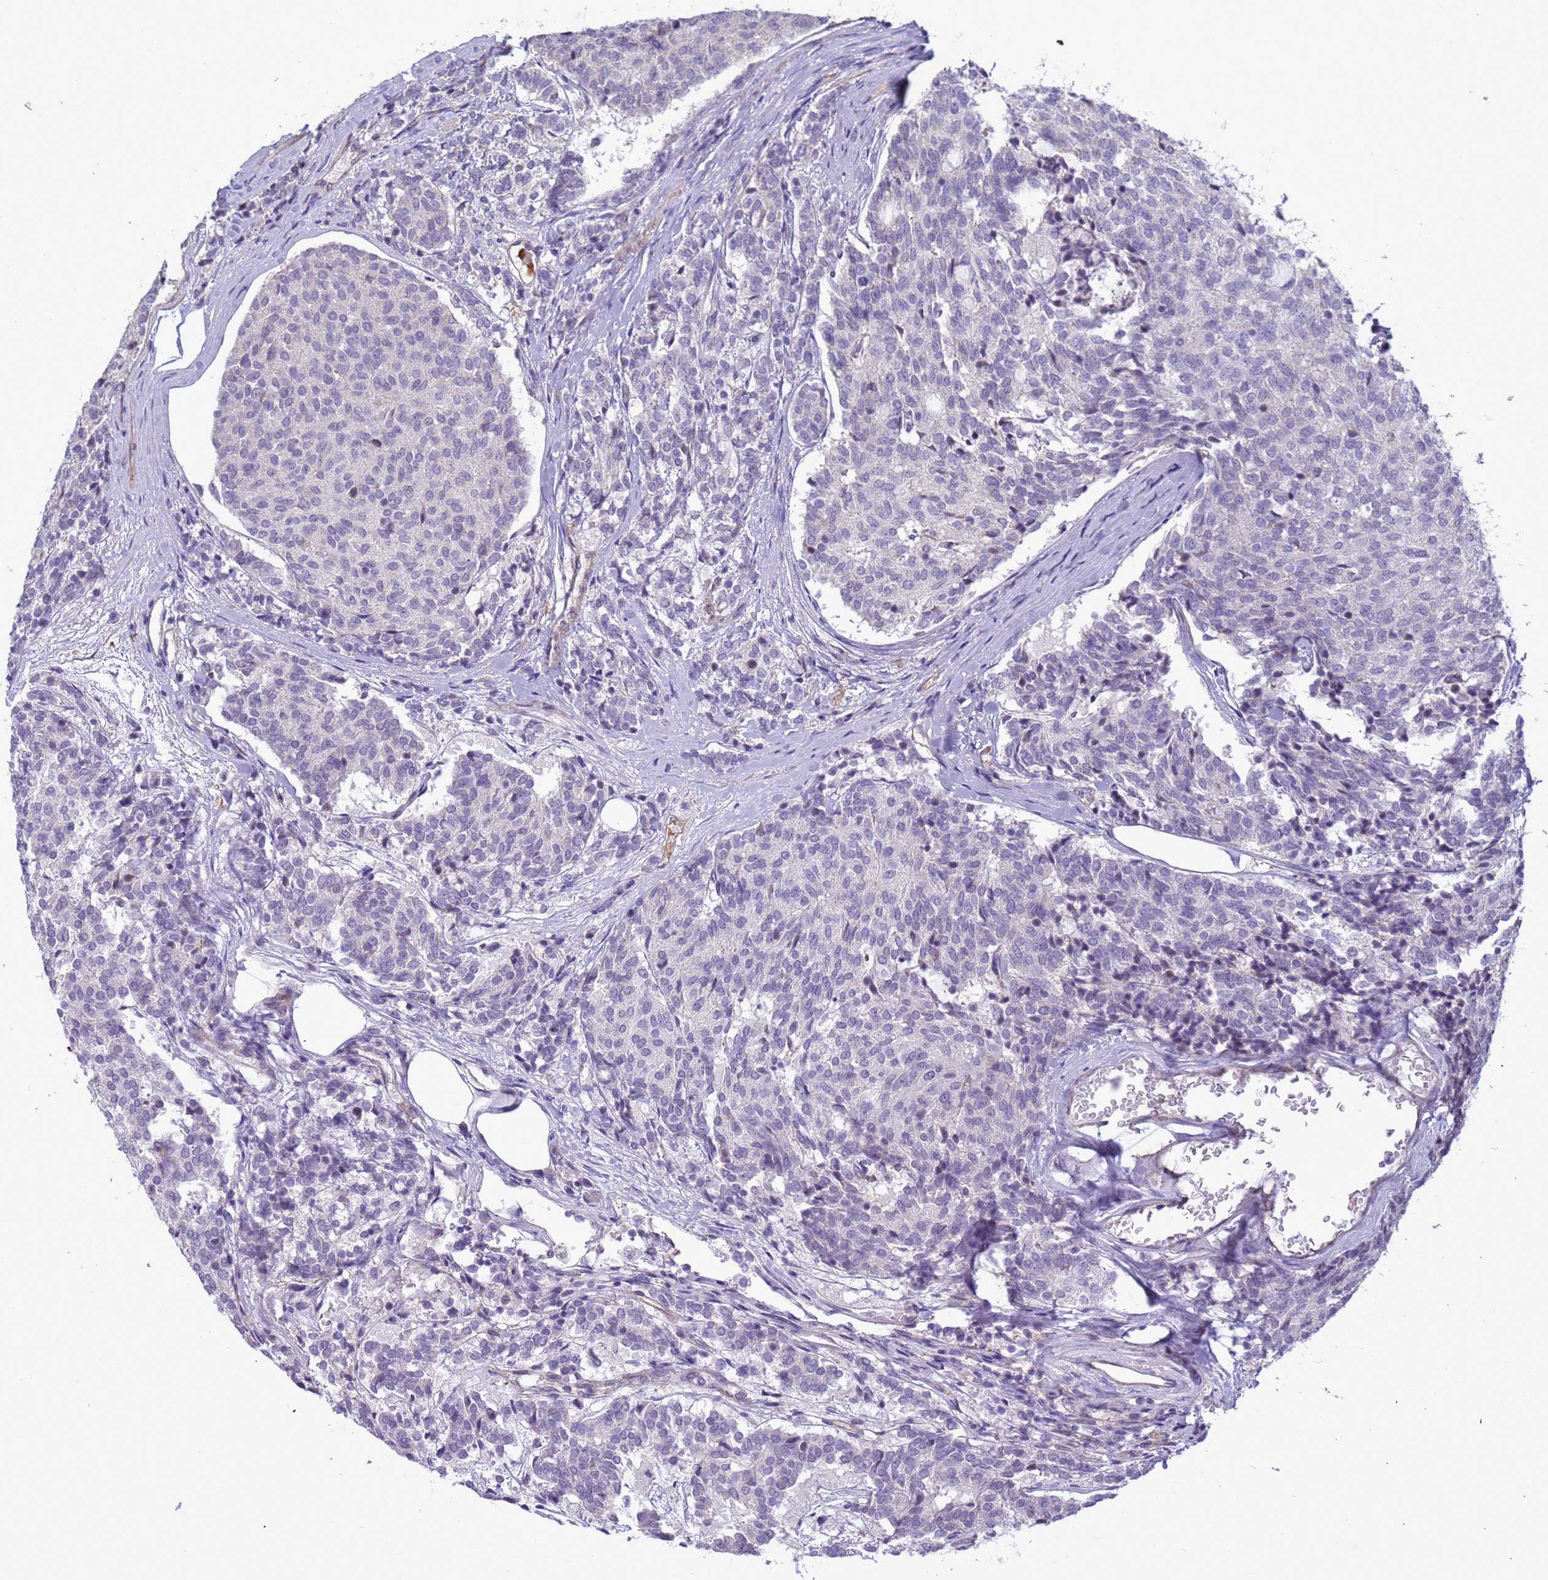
{"staining": {"intensity": "negative", "quantity": "none", "location": "none"}, "tissue": "carcinoid", "cell_type": "Tumor cells", "image_type": "cancer", "snomed": [{"axis": "morphology", "description": "Carcinoid, malignant, NOS"}, {"axis": "topography", "description": "Pancreas"}], "caption": "IHC photomicrograph of neoplastic tissue: carcinoid (malignant) stained with DAB exhibits no significant protein expression in tumor cells.", "gene": "ITGB4", "patient": {"sex": "female", "age": 54}}